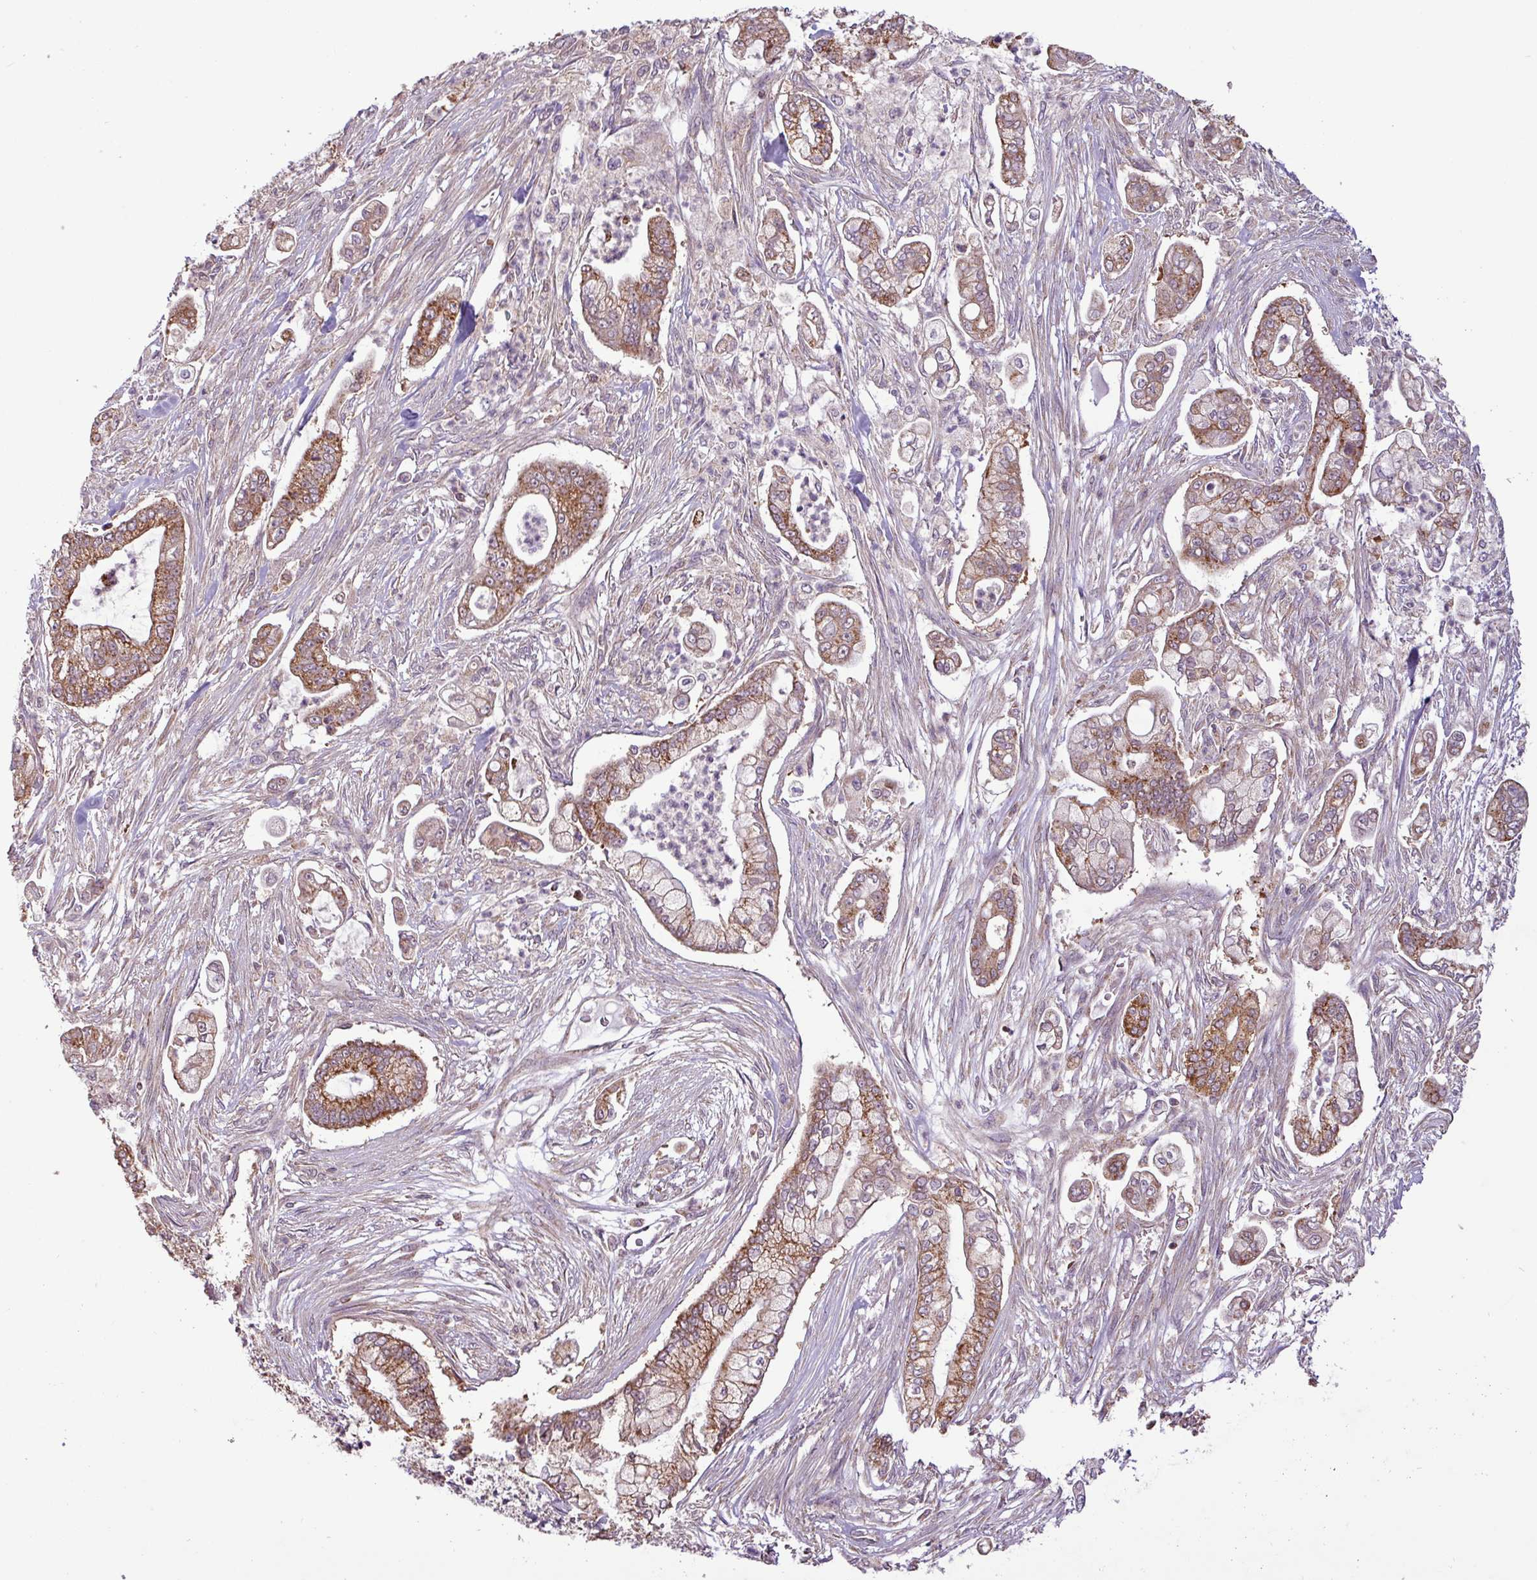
{"staining": {"intensity": "moderate", "quantity": ">75%", "location": "cytoplasmic/membranous"}, "tissue": "pancreatic cancer", "cell_type": "Tumor cells", "image_type": "cancer", "snomed": [{"axis": "morphology", "description": "Adenocarcinoma, NOS"}, {"axis": "topography", "description": "Pancreas"}], "caption": "Immunohistochemical staining of pancreatic cancer exhibits moderate cytoplasmic/membranous protein staining in about >75% of tumor cells. Nuclei are stained in blue.", "gene": "MCTP2", "patient": {"sex": "female", "age": 69}}